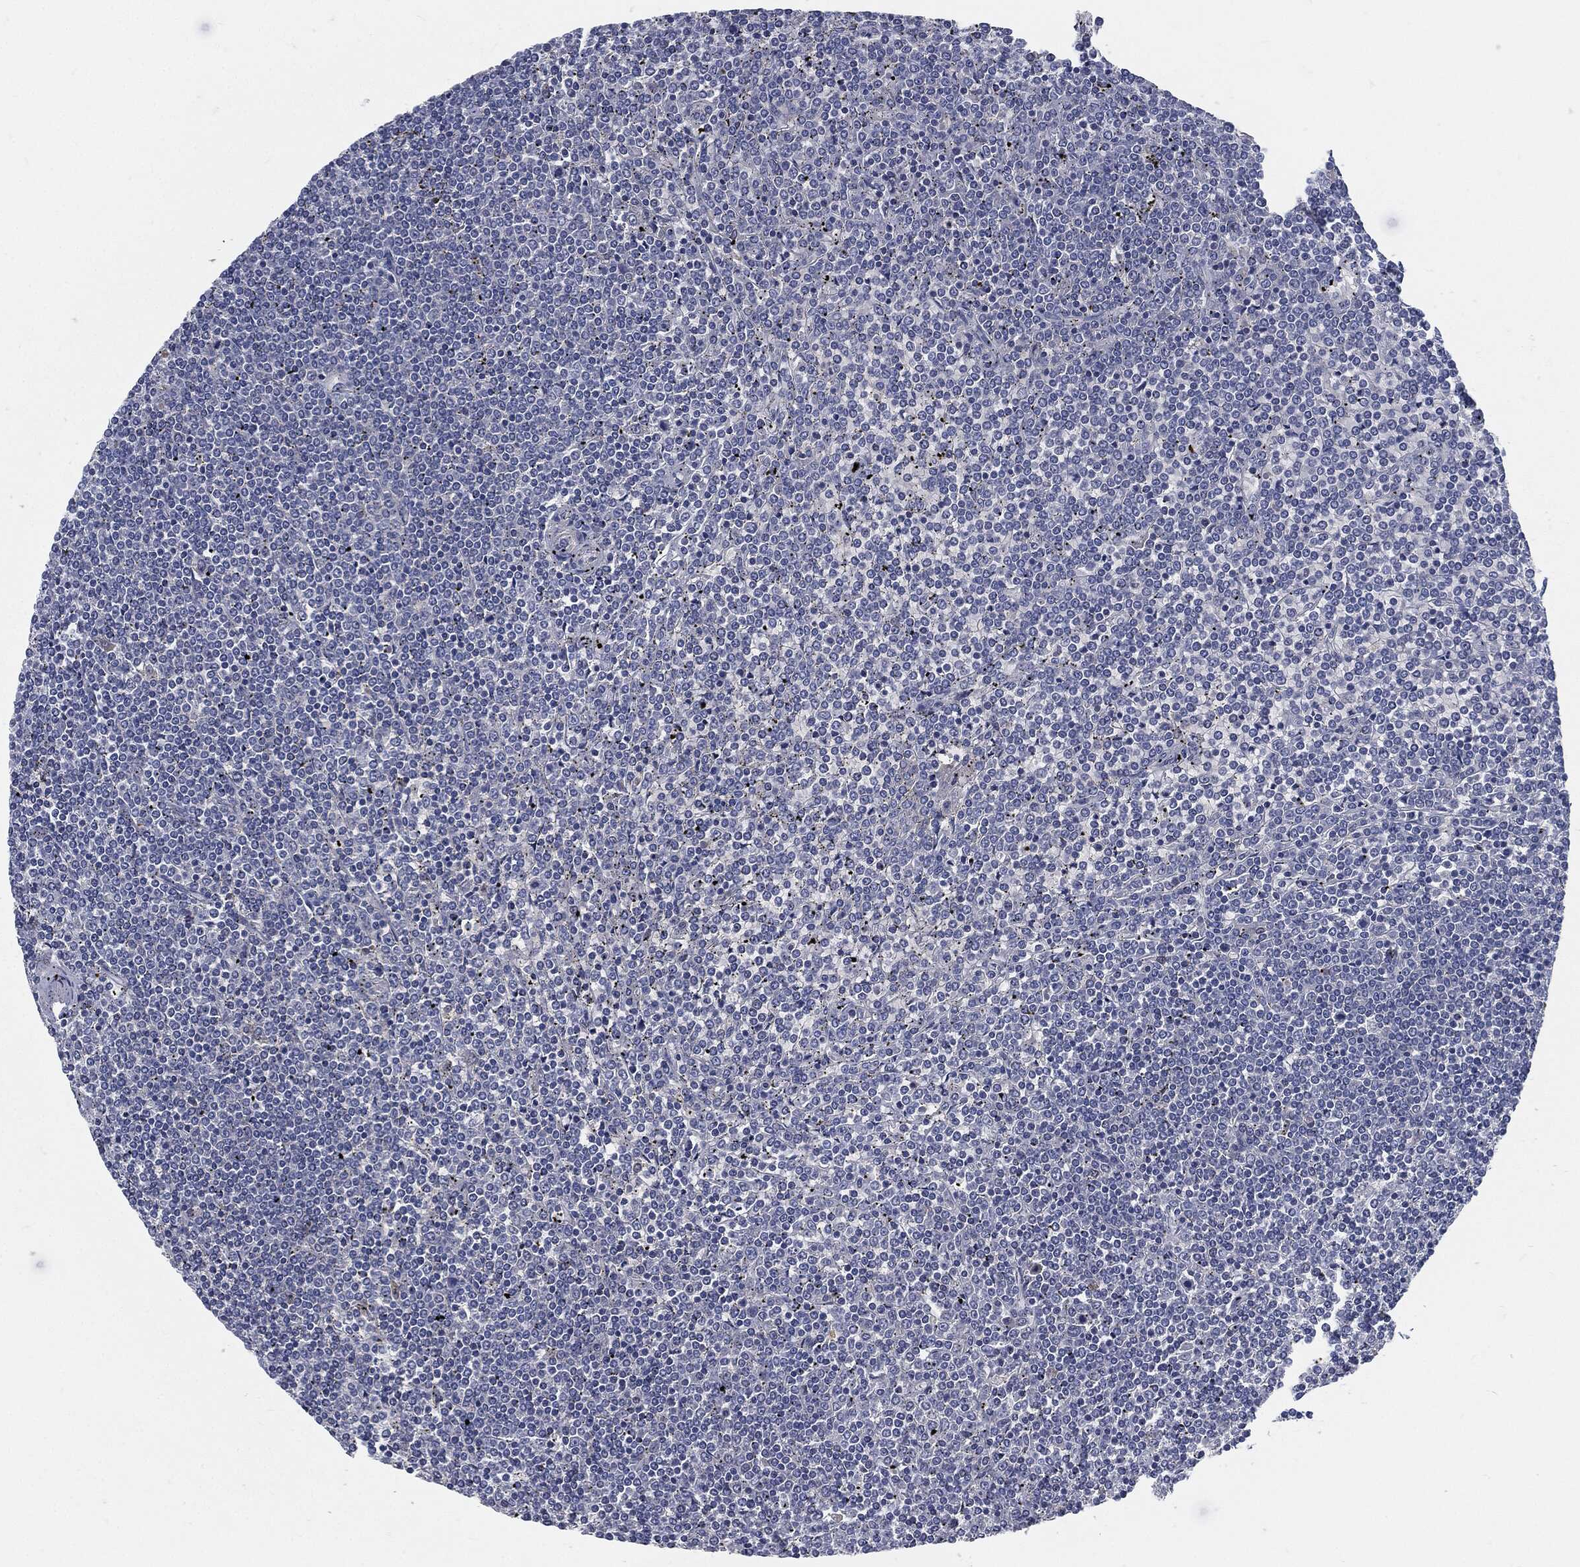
{"staining": {"intensity": "negative", "quantity": "none", "location": "none"}, "tissue": "lymphoma", "cell_type": "Tumor cells", "image_type": "cancer", "snomed": [{"axis": "morphology", "description": "Malignant lymphoma, non-Hodgkin's type, Low grade"}, {"axis": "topography", "description": "Spleen"}], "caption": "The immunohistochemistry (IHC) photomicrograph has no significant staining in tumor cells of low-grade malignant lymphoma, non-Hodgkin's type tissue. Nuclei are stained in blue.", "gene": "MST1", "patient": {"sex": "female", "age": 19}}